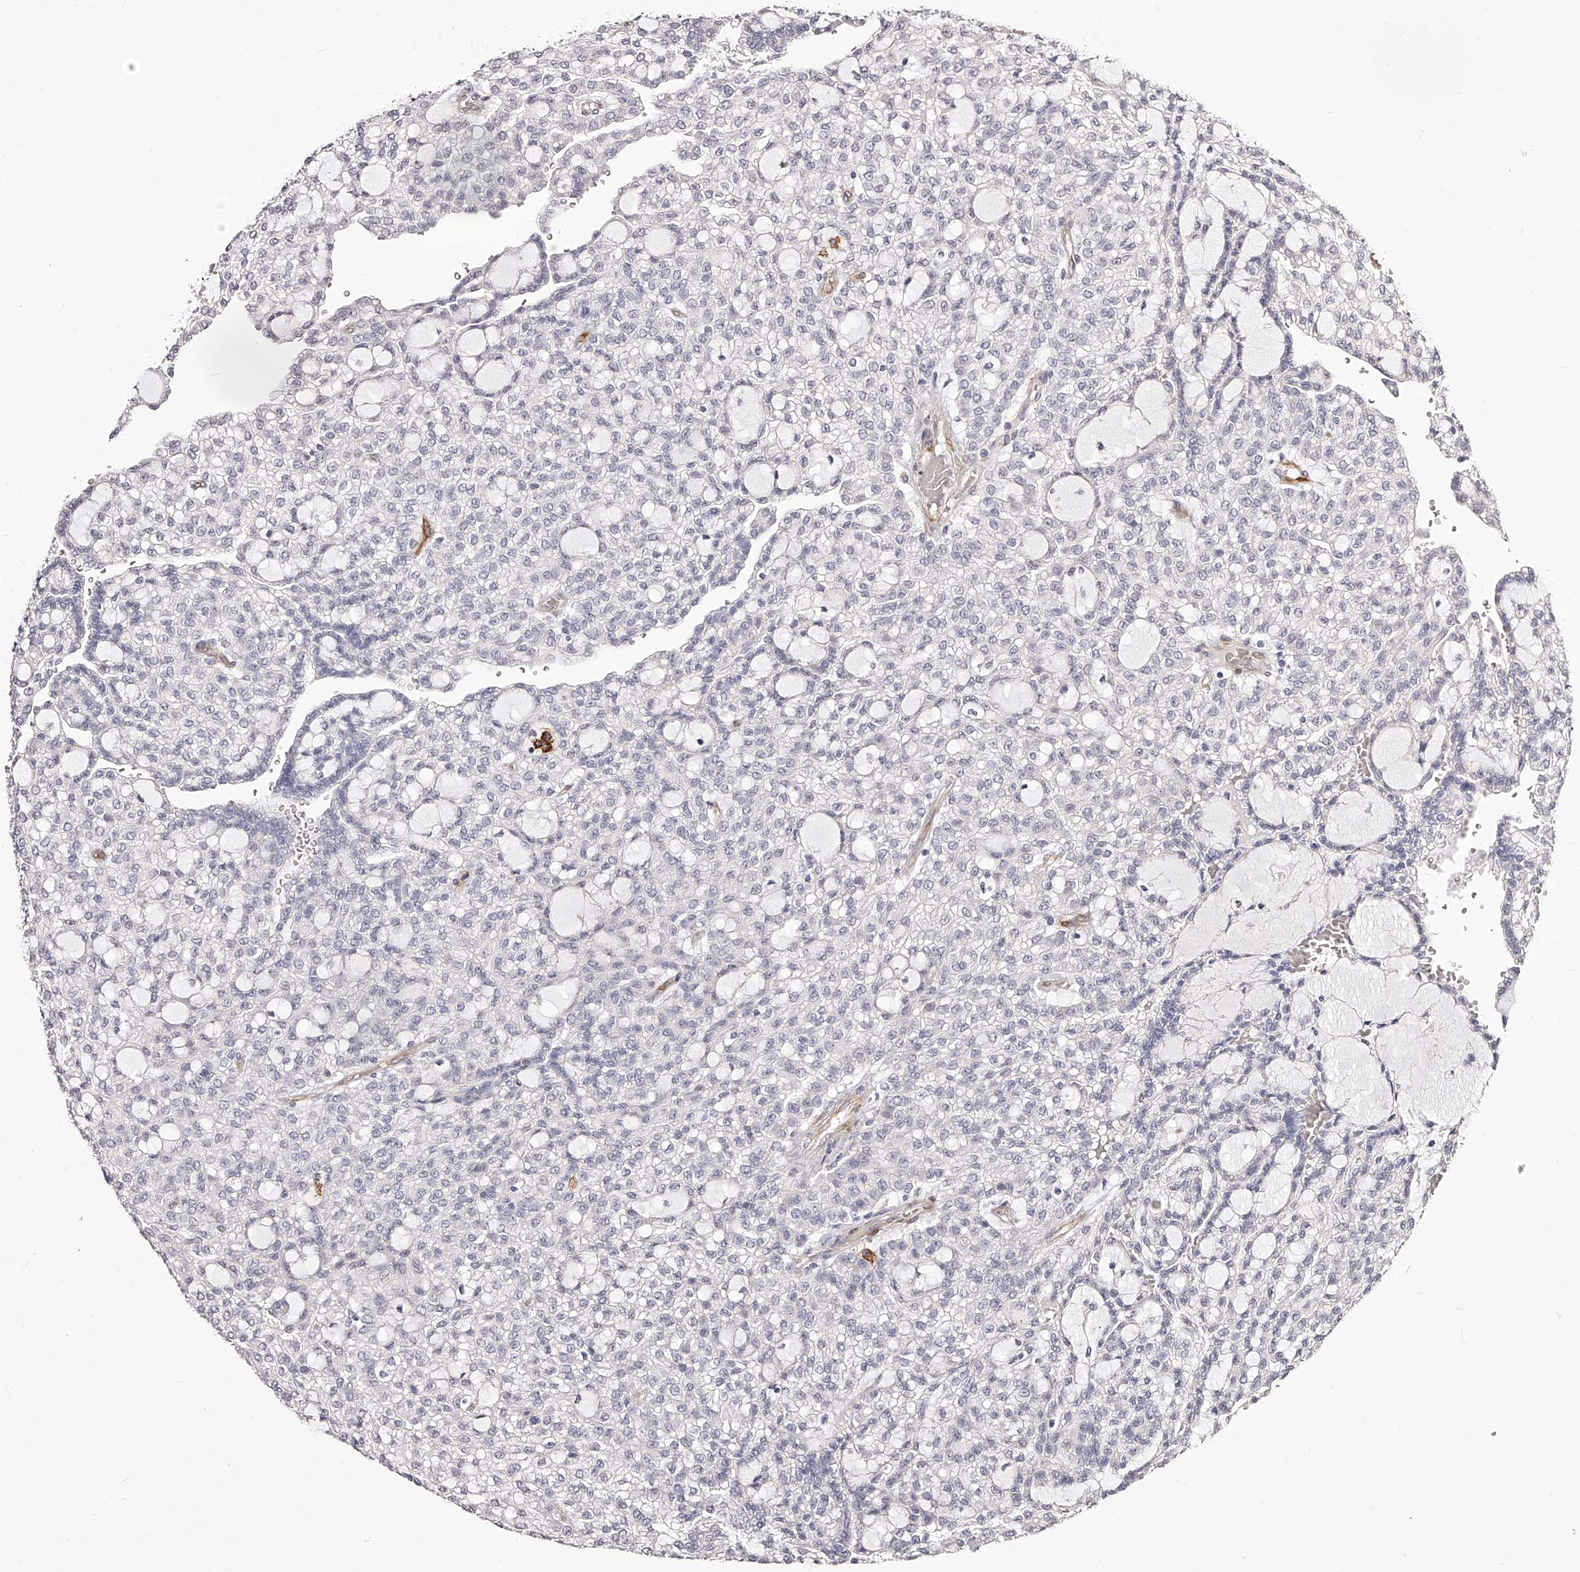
{"staining": {"intensity": "negative", "quantity": "none", "location": "none"}, "tissue": "renal cancer", "cell_type": "Tumor cells", "image_type": "cancer", "snomed": [{"axis": "morphology", "description": "Adenocarcinoma, NOS"}, {"axis": "topography", "description": "Kidney"}], "caption": "Renal cancer was stained to show a protein in brown. There is no significant staining in tumor cells.", "gene": "CD82", "patient": {"sex": "male", "age": 63}}